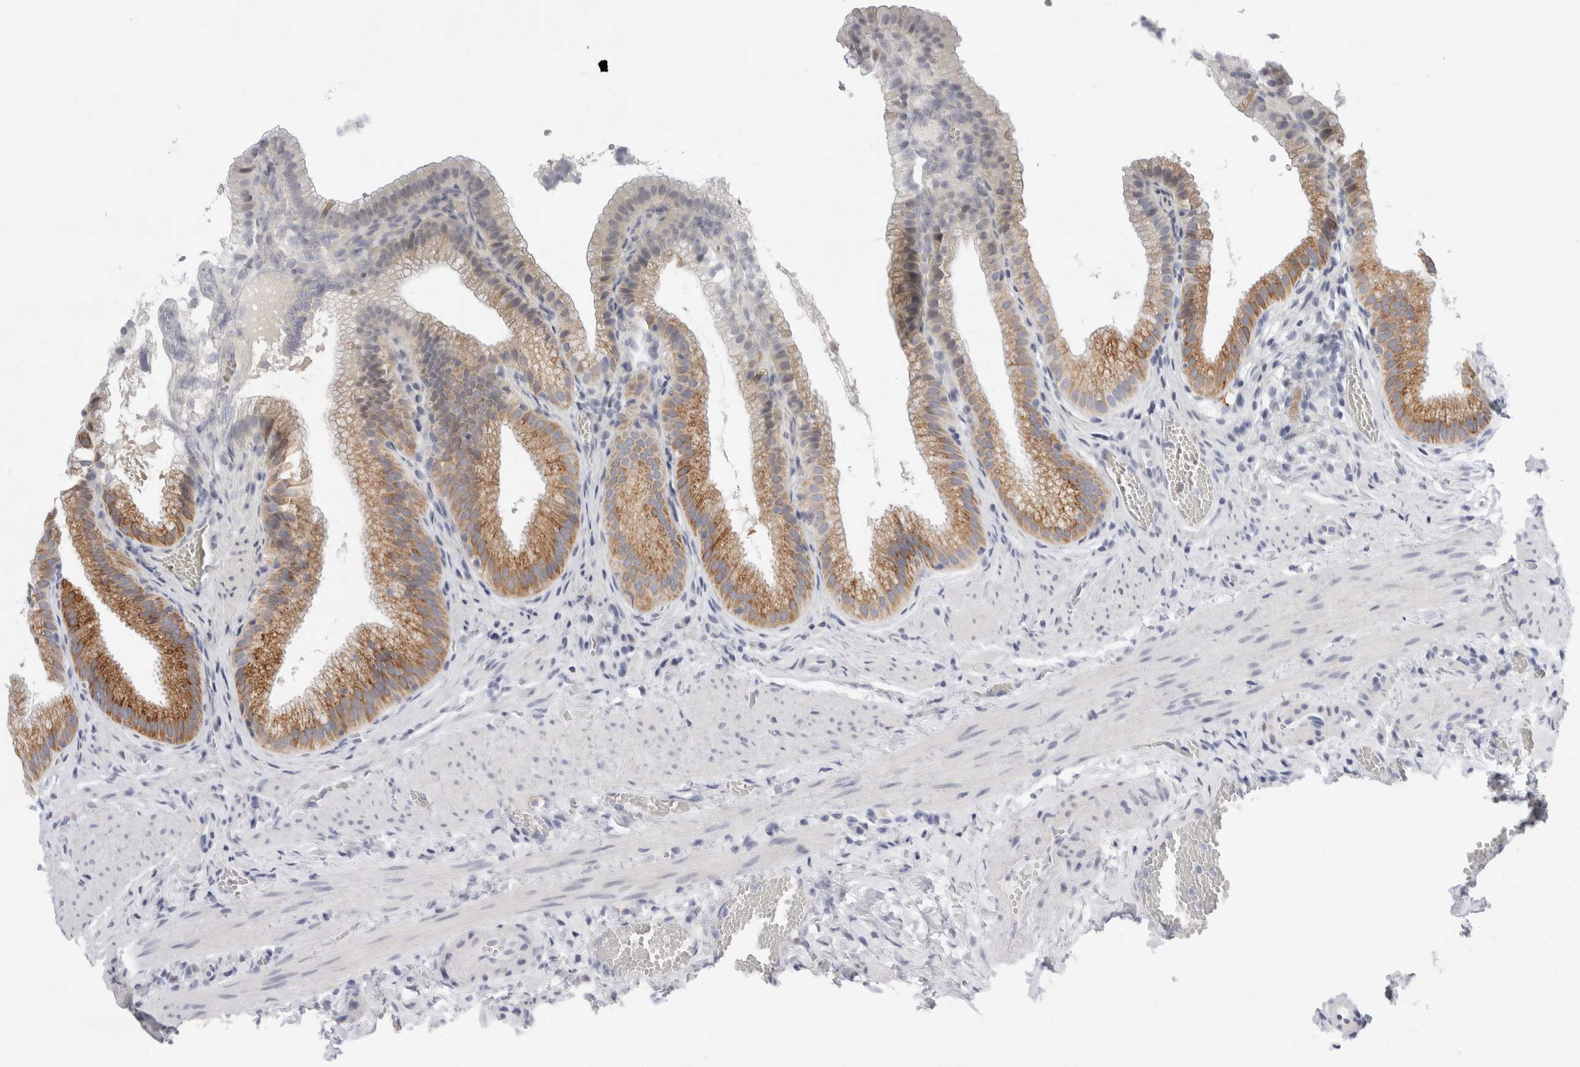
{"staining": {"intensity": "moderate", "quantity": ">75%", "location": "cytoplasmic/membranous"}, "tissue": "gallbladder", "cell_type": "Glandular cells", "image_type": "normal", "snomed": [{"axis": "morphology", "description": "Normal tissue, NOS"}, {"axis": "topography", "description": "Gallbladder"}], "caption": "Gallbladder stained with immunohistochemistry (IHC) shows moderate cytoplasmic/membranous expression in about >75% of glandular cells.", "gene": "MUC15", "patient": {"sex": "male", "age": 38}}